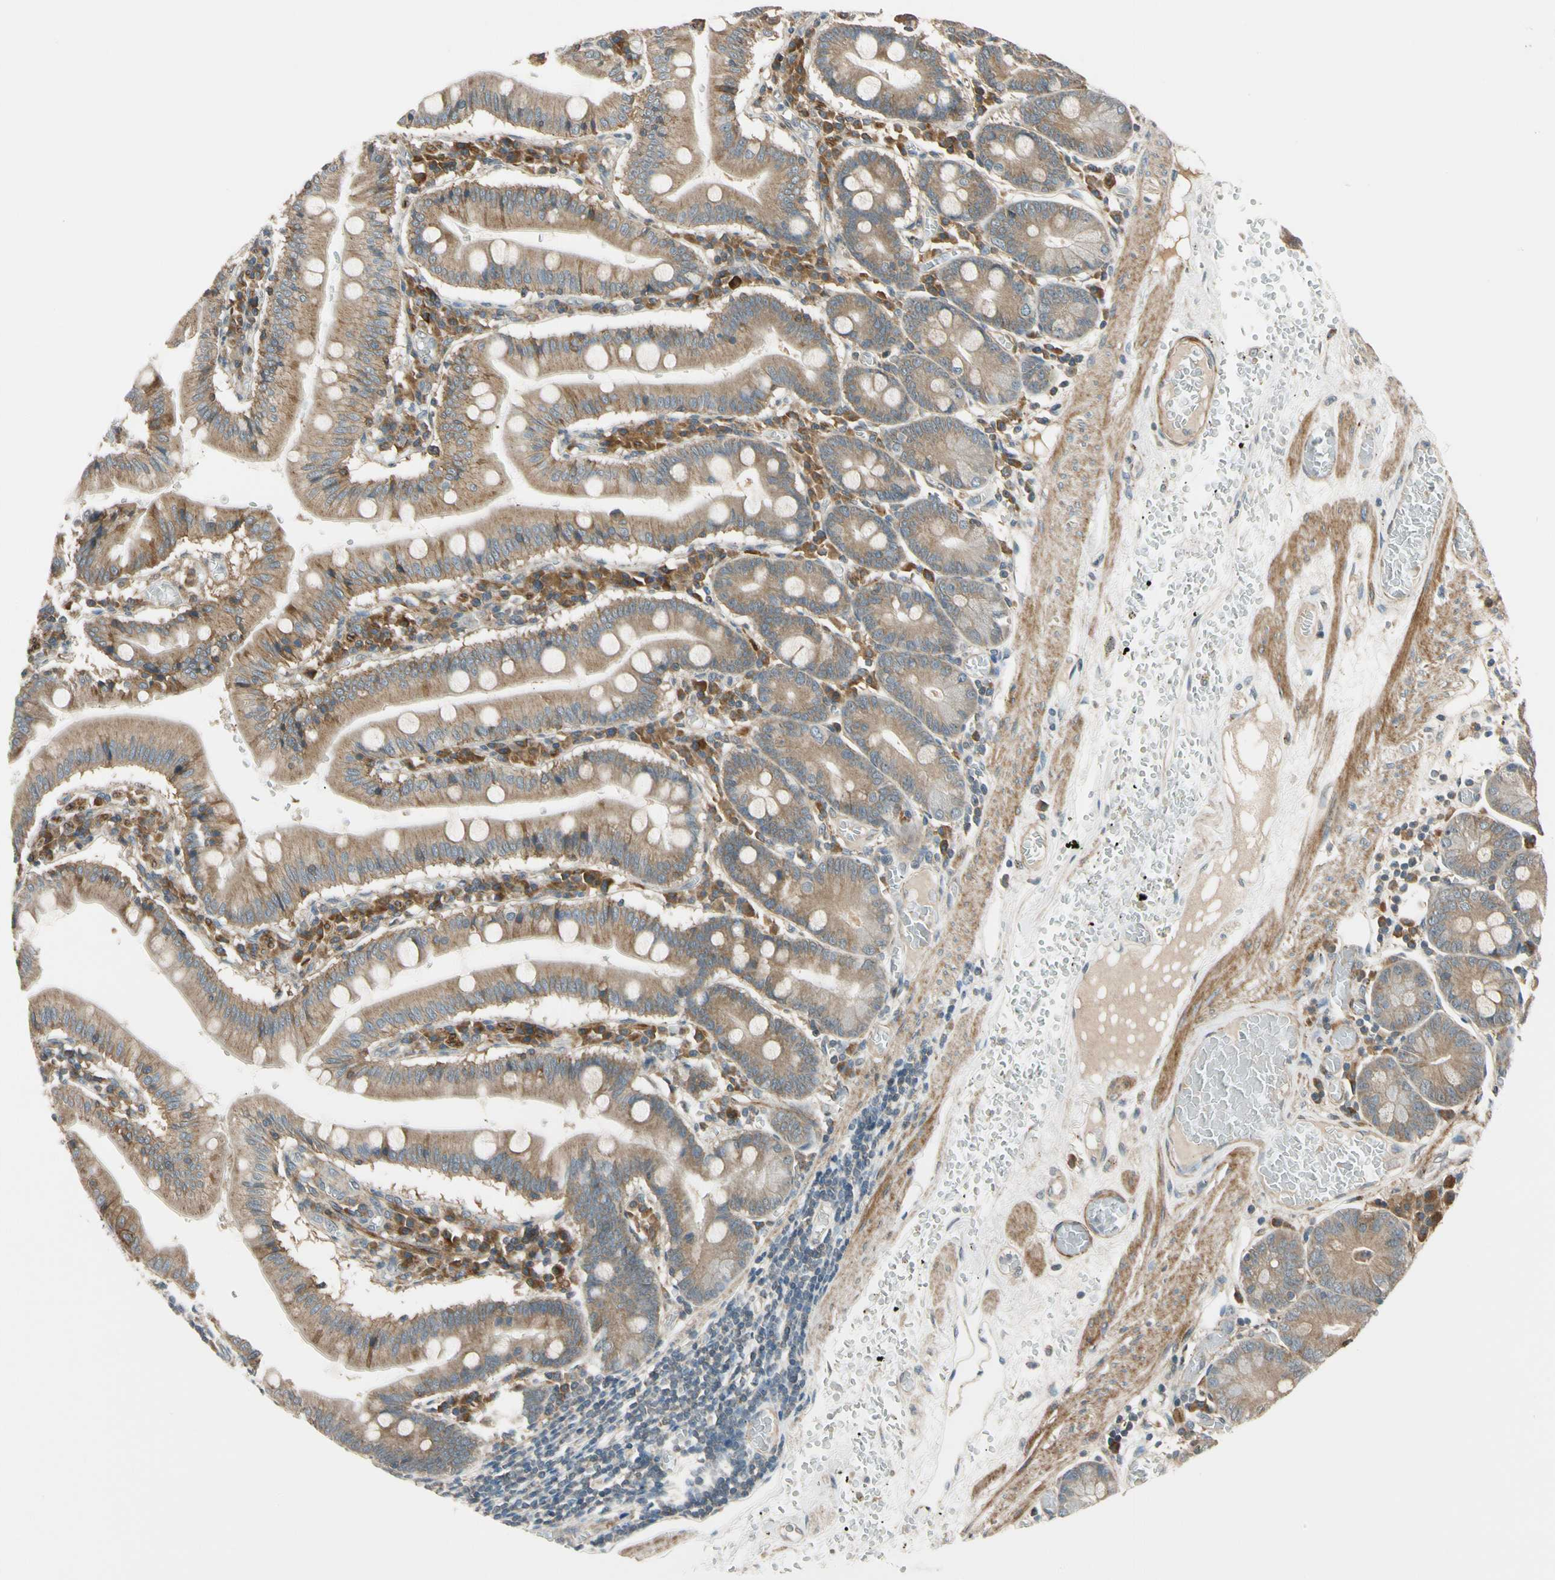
{"staining": {"intensity": "weak", "quantity": ">75%", "location": "cytoplasmic/membranous"}, "tissue": "small intestine", "cell_type": "Glandular cells", "image_type": "normal", "snomed": [{"axis": "morphology", "description": "Normal tissue, NOS"}, {"axis": "topography", "description": "Small intestine"}], "caption": "Immunohistochemistry (IHC) of normal human small intestine reveals low levels of weak cytoplasmic/membranous staining in approximately >75% of glandular cells.", "gene": "MST1R", "patient": {"sex": "male", "age": 71}}